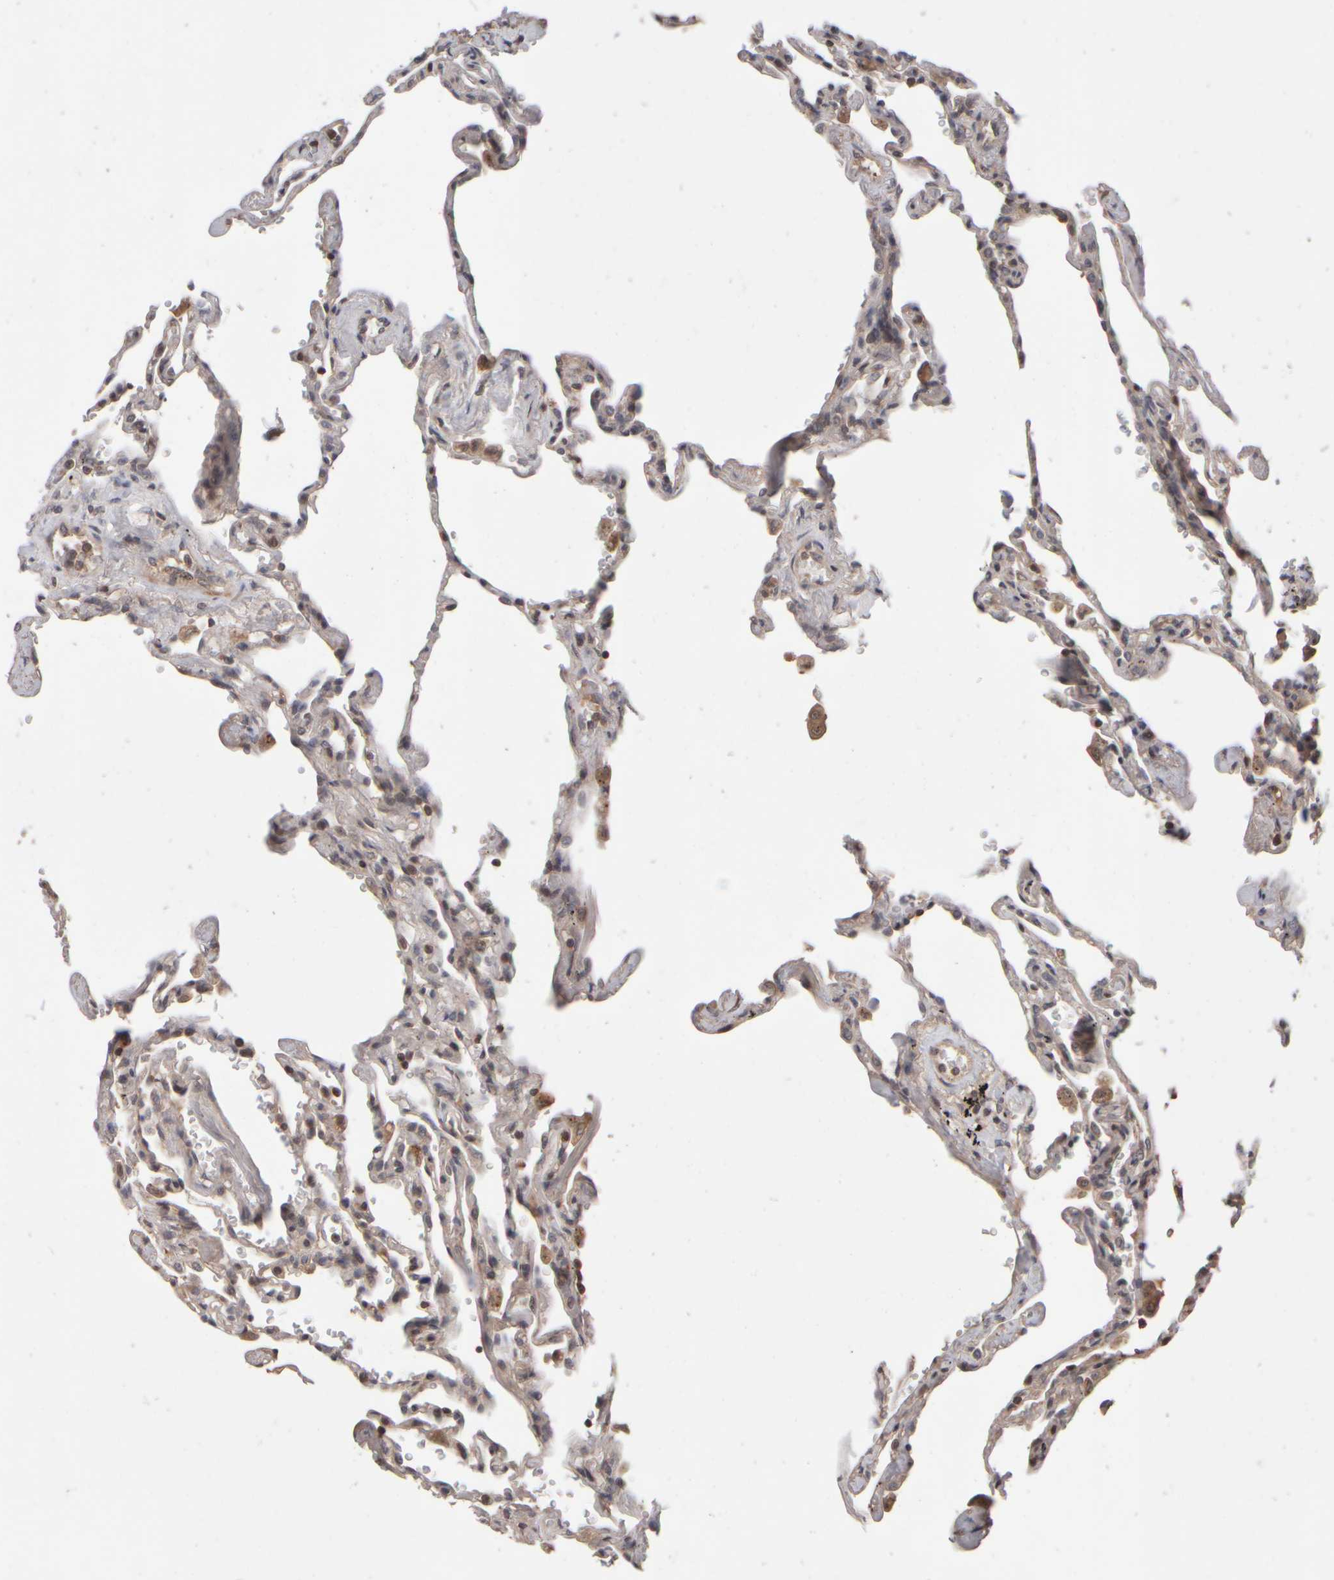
{"staining": {"intensity": "moderate", "quantity": "<25%", "location": "cytoplasmic/membranous"}, "tissue": "lung", "cell_type": "Alveolar cells", "image_type": "normal", "snomed": [{"axis": "morphology", "description": "Normal tissue, NOS"}, {"axis": "topography", "description": "Lung"}], "caption": "This is an image of immunohistochemistry (IHC) staining of unremarkable lung, which shows moderate positivity in the cytoplasmic/membranous of alveolar cells.", "gene": "ABHD11", "patient": {"sex": "male", "age": 59}}